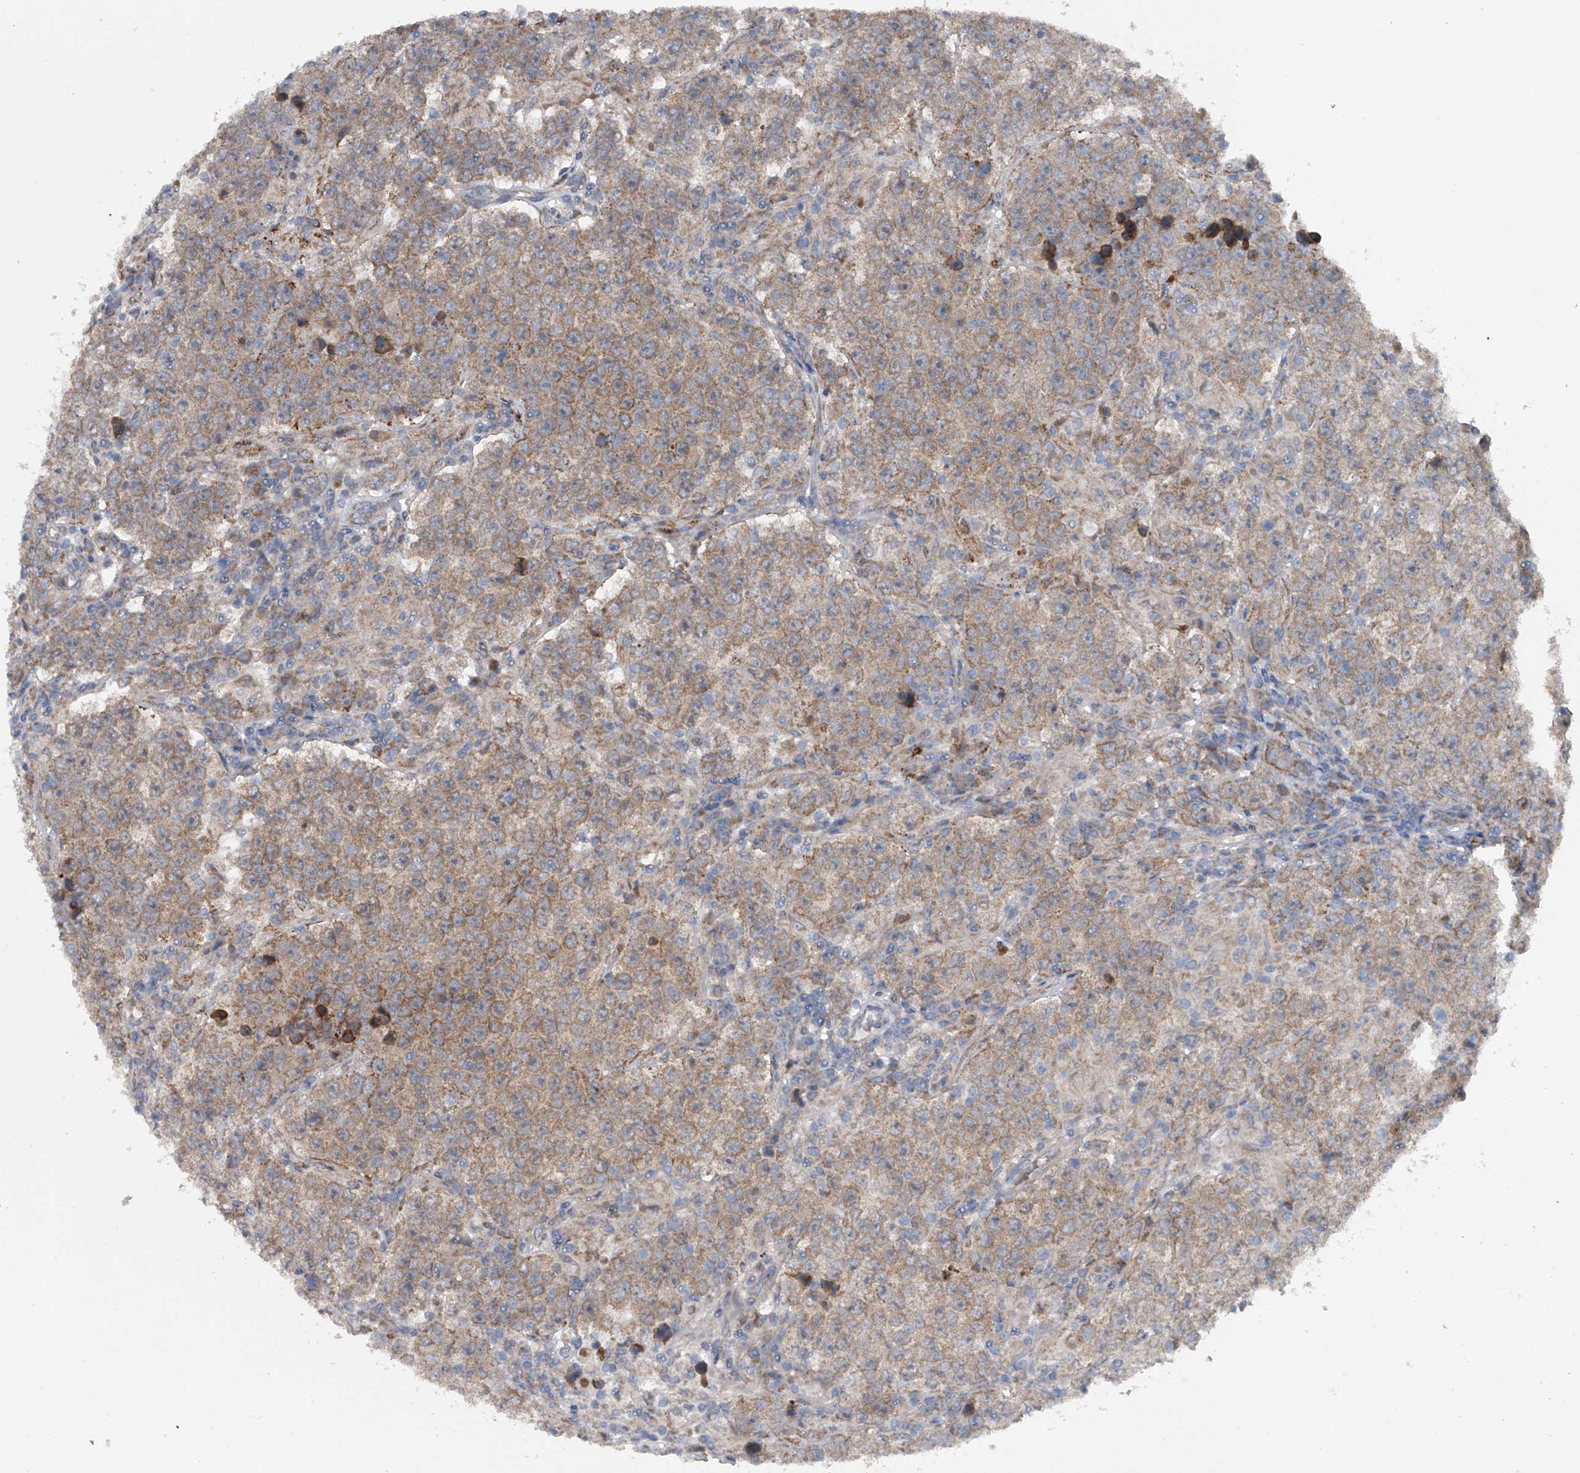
{"staining": {"intensity": "moderate", "quantity": ">75%", "location": "cytoplasmic/membranous"}, "tissue": "testis cancer", "cell_type": "Tumor cells", "image_type": "cancer", "snomed": [{"axis": "morphology", "description": "Normal tissue, NOS"}, {"axis": "morphology", "description": "Urothelial carcinoma, High grade"}, {"axis": "morphology", "description": "Seminoma, NOS"}, {"axis": "morphology", "description": "Carcinoma, Embryonal, NOS"}, {"axis": "topography", "description": "Urinary bladder"}, {"axis": "topography", "description": "Testis"}], "caption": "About >75% of tumor cells in human testis cancer (seminoma) reveal moderate cytoplasmic/membranous protein positivity as visualized by brown immunohistochemical staining.", "gene": "GEMIN8", "patient": {"sex": "male", "age": 41}}